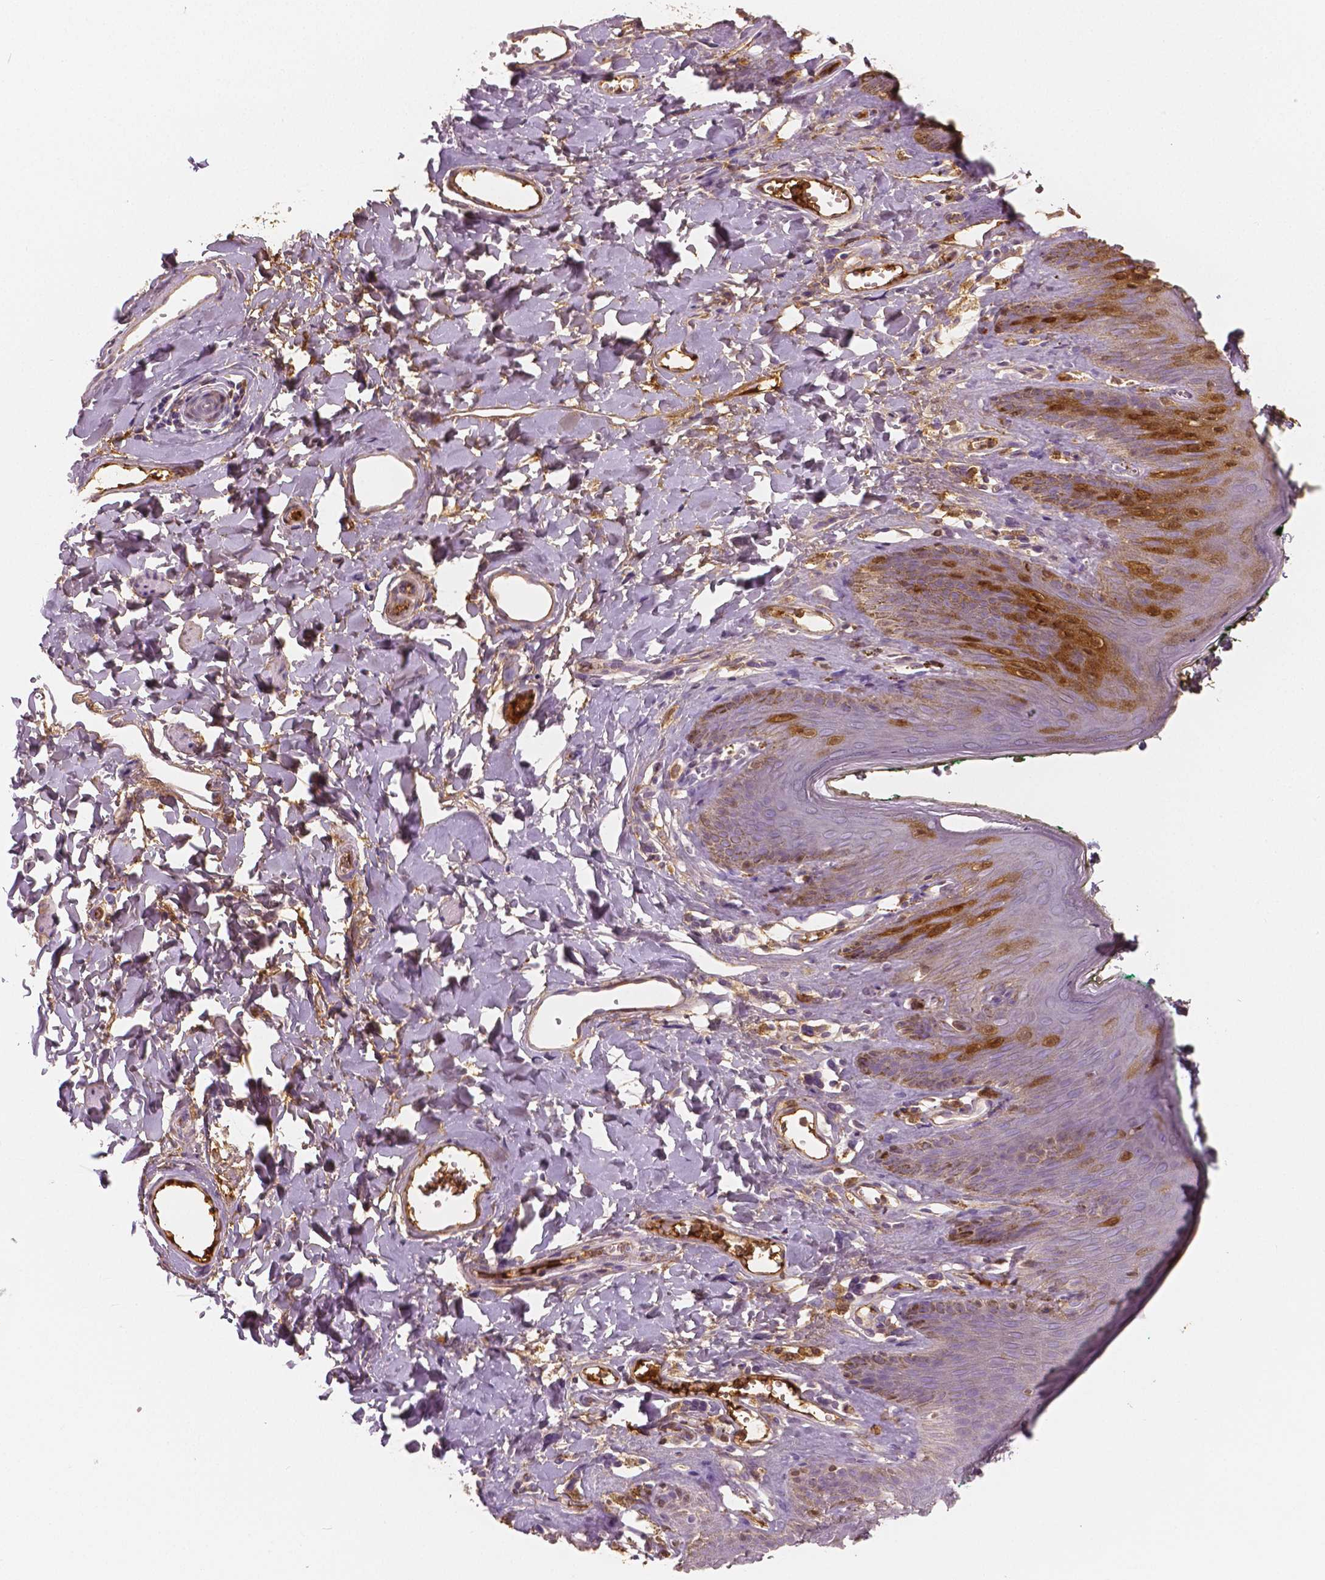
{"staining": {"intensity": "strong", "quantity": "<25%", "location": "cytoplasmic/membranous"}, "tissue": "skin", "cell_type": "Epidermal cells", "image_type": "normal", "snomed": [{"axis": "morphology", "description": "Normal tissue, NOS"}, {"axis": "topography", "description": "Vulva"}, {"axis": "topography", "description": "Peripheral nerve tissue"}], "caption": "This is a micrograph of immunohistochemistry (IHC) staining of unremarkable skin, which shows strong expression in the cytoplasmic/membranous of epidermal cells.", "gene": "APOA4", "patient": {"sex": "female", "age": 66}}